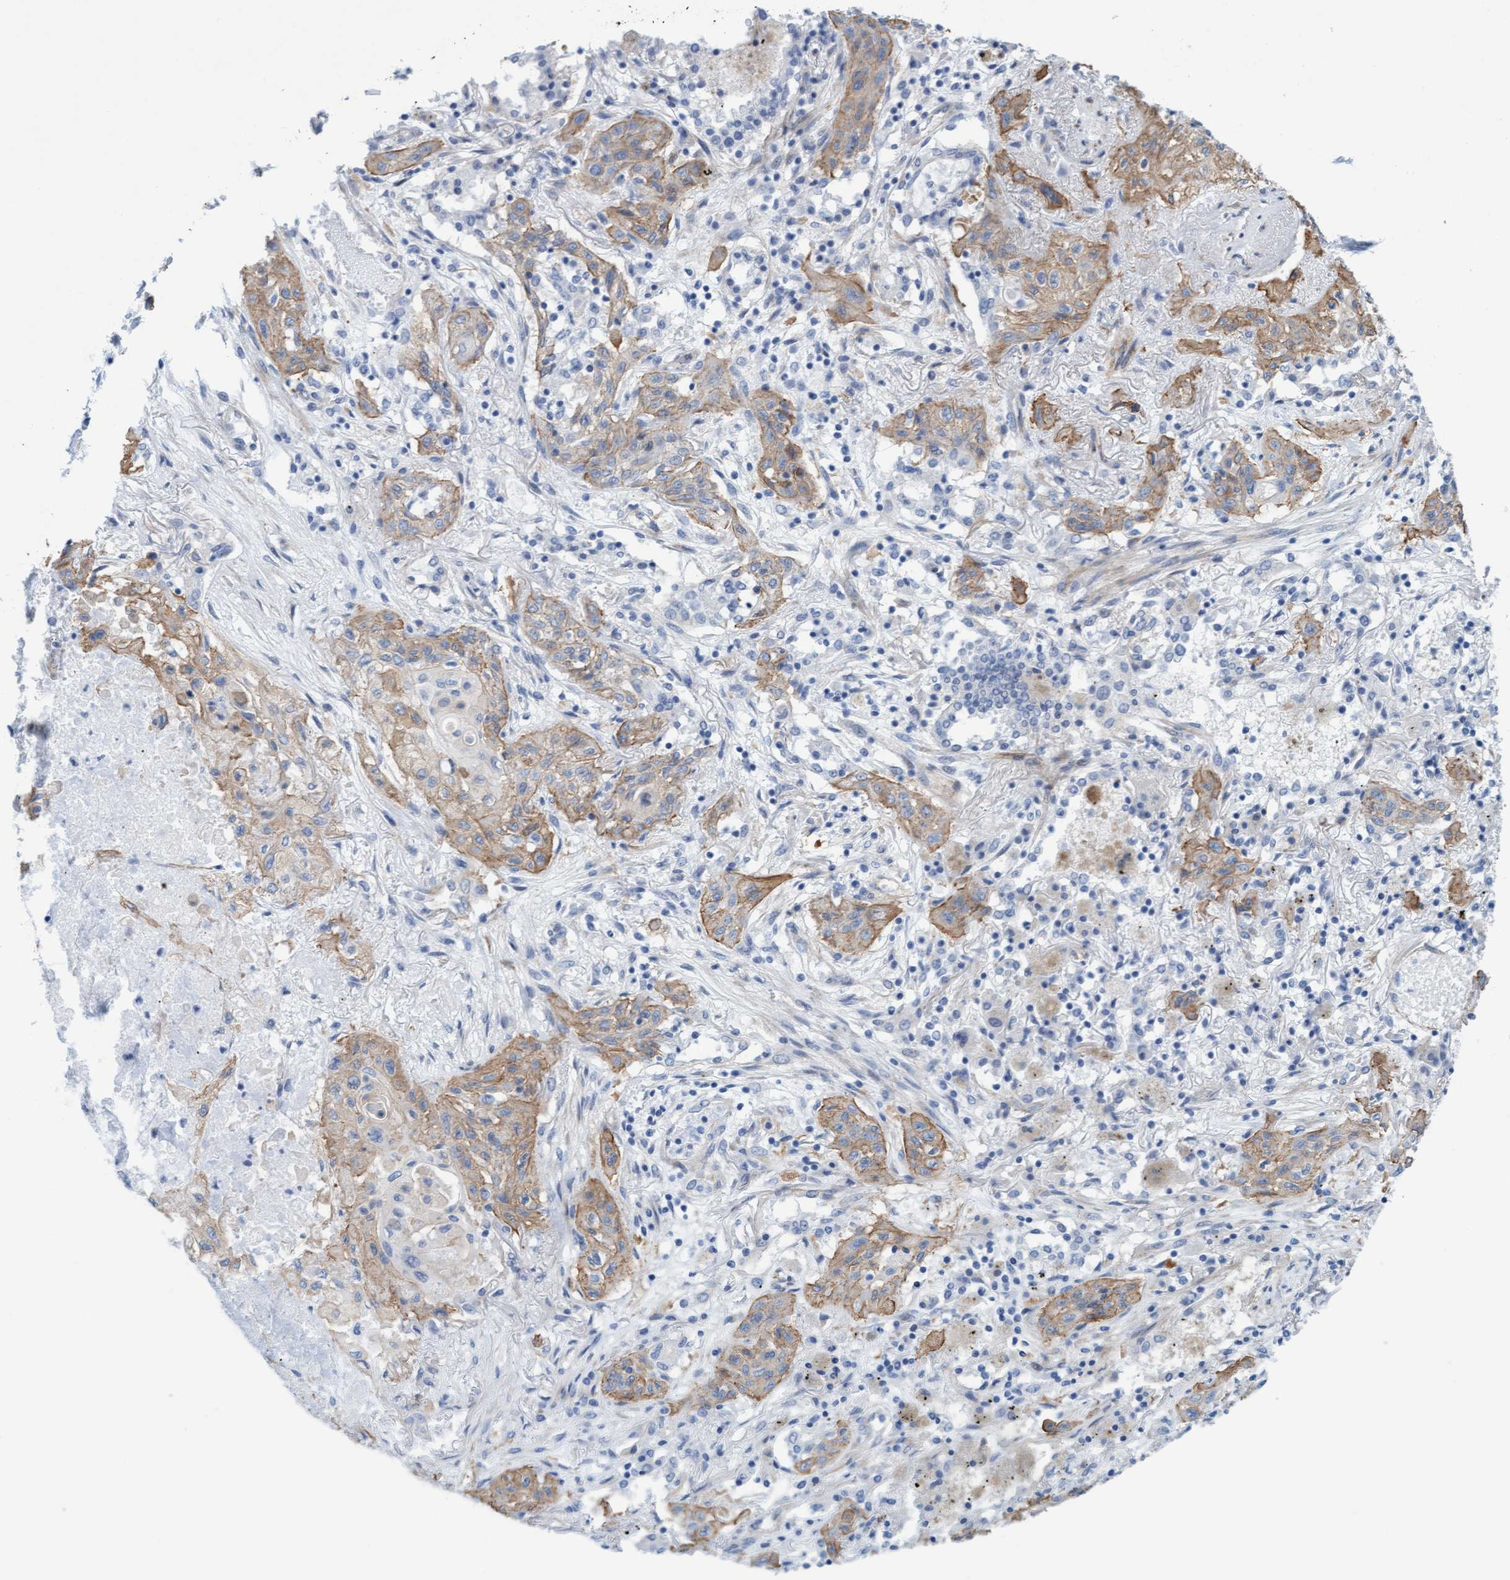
{"staining": {"intensity": "moderate", "quantity": ">75%", "location": "cytoplasmic/membranous"}, "tissue": "lung cancer", "cell_type": "Tumor cells", "image_type": "cancer", "snomed": [{"axis": "morphology", "description": "Squamous cell carcinoma, NOS"}, {"axis": "topography", "description": "Lung"}], "caption": "Lung cancer tissue shows moderate cytoplasmic/membranous staining in approximately >75% of tumor cells (IHC, brightfield microscopy, high magnification).", "gene": "MTFR1", "patient": {"sex": "female", "age": 47}}